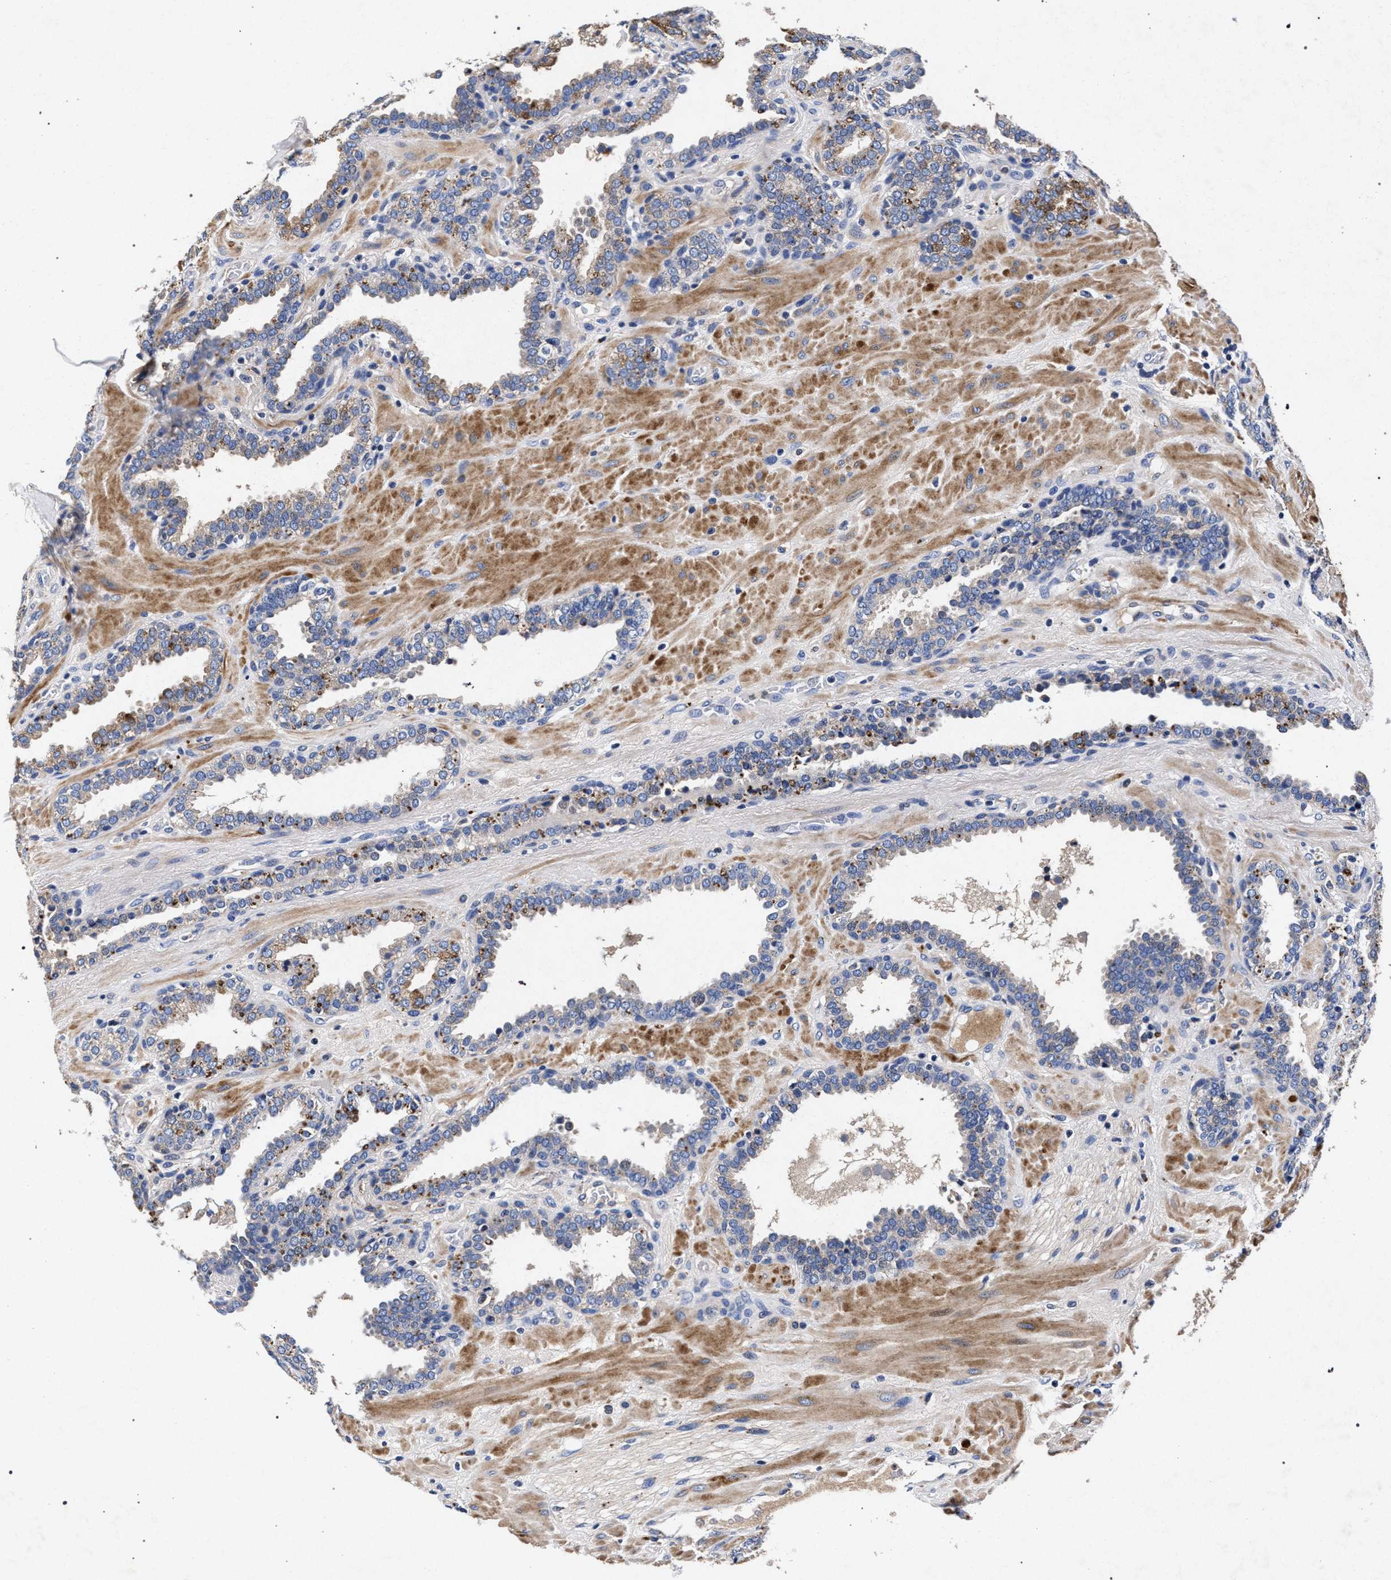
{"staining": {"intensity": "moderate", "quantity": ">75%", "location": "cytoplasmic/membranous"}, "tissue": "prostate", "cell_type": "Glandular cells", "image_type": "normal", "snomed": [{"axis": "morphology", "description": "Normal tissue, NOS"}, {"axis": "topography", "description": "Prostate"}], "caption": "A brown stain labels moderate cytoplasmic/membranous staining of a protein in glandular cells of unremarkable human prostate. The staining was performed using DAB (3,3'-diaminobenzidine) to visualize the protein expression in brown, while the nuclei were stained in blue with hematoxylin (Magnification: 20x).", "gene": "HSD17B14", "patient": {"sex": "male", "age": 51}}